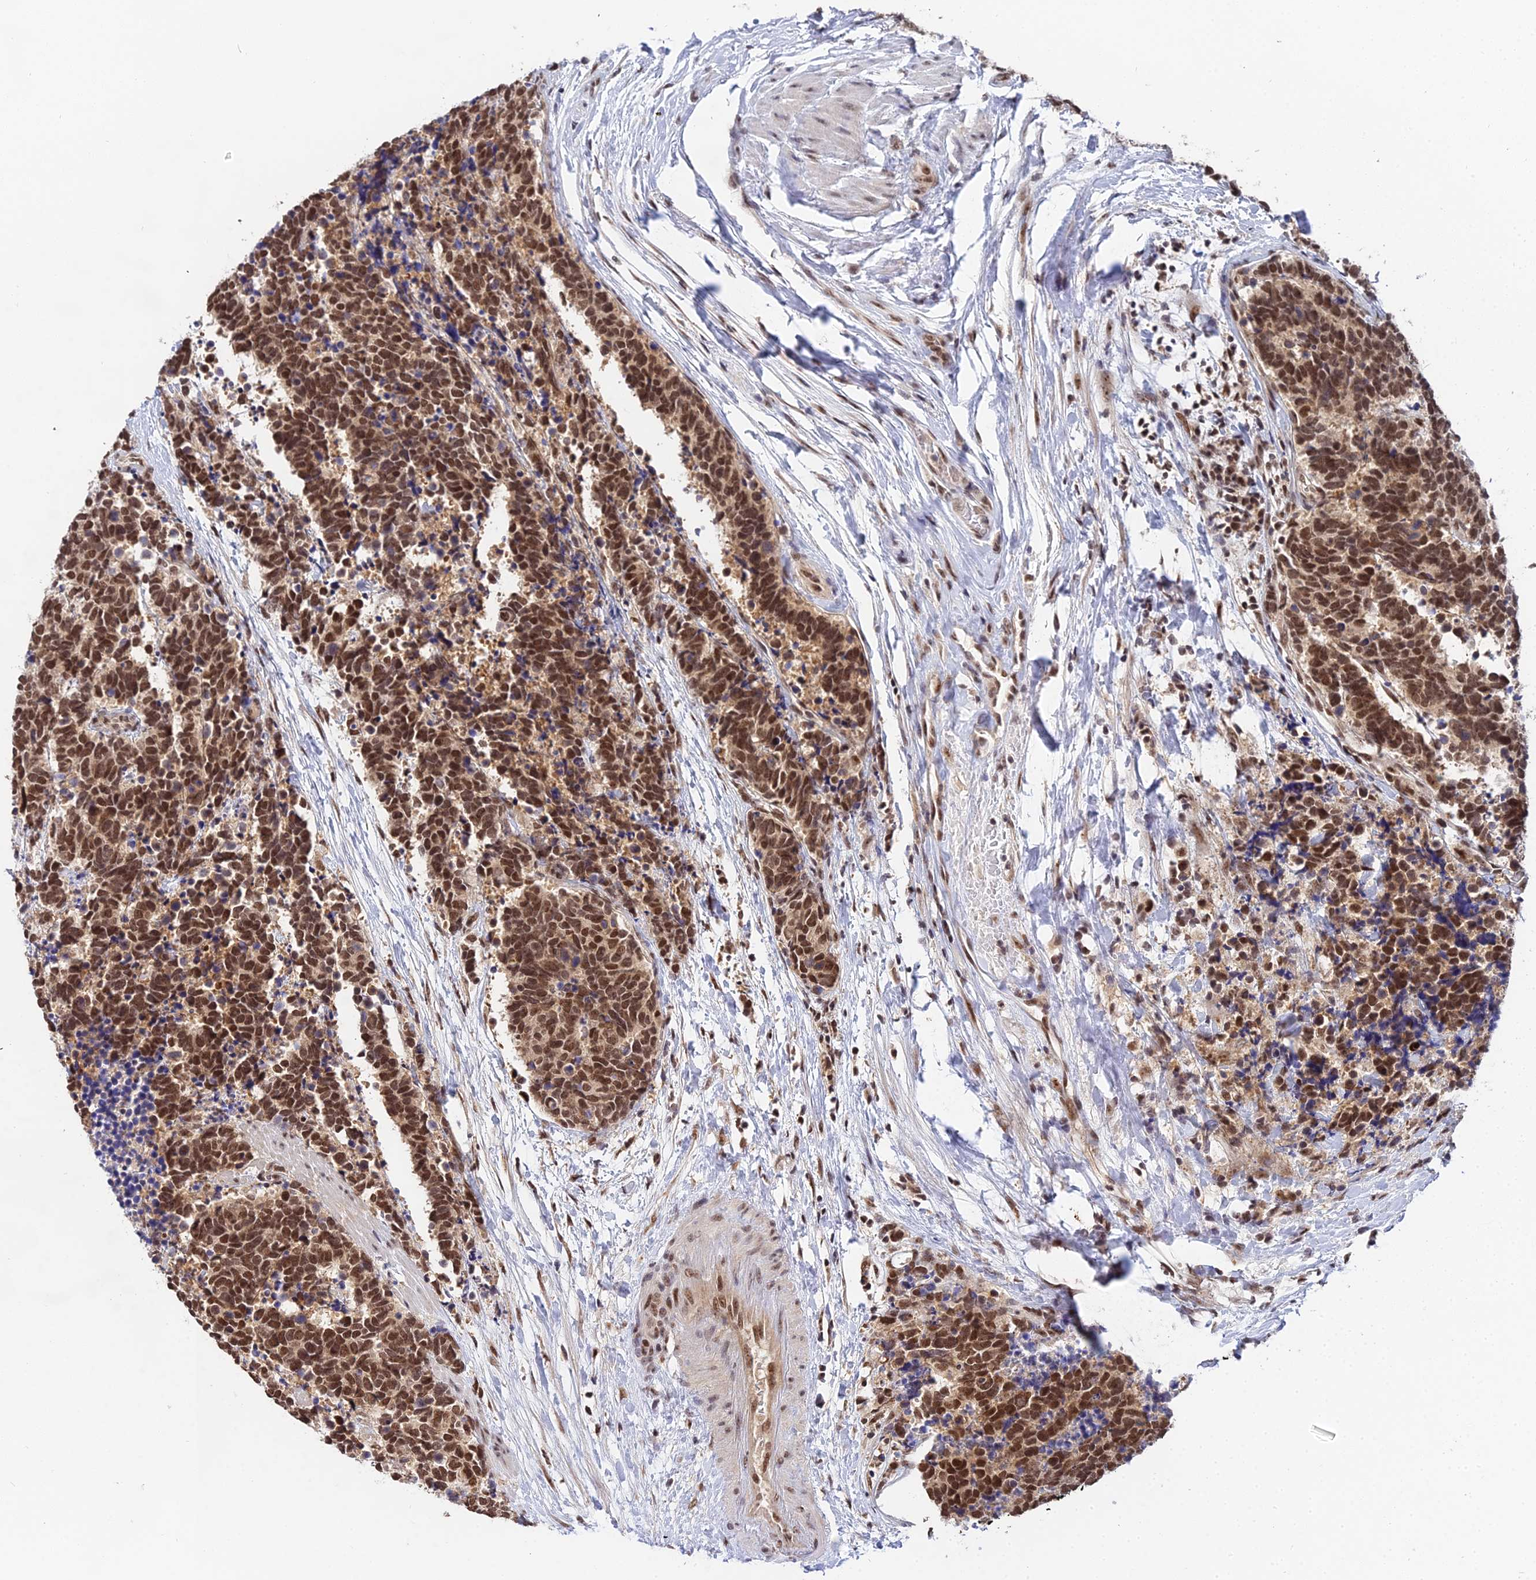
{"staining": {"intensity": "strong", "quantity": ">75%", "location": "nuclear"}, "tissue": "carcinoid", "cell_type": "Tumor cells", "image_type": "cancer", "snomed": [{"axis": "morphology", "description": "Carcinoma, NOS"}, {"axis": "morphology", "description": "Carcinoid, malignant, NOS"}, {"axis": "topography", "description": "Prostate"}], "caption": "Carcinoid (malignant) tissue displays strong nuclear positivity in approximately >75% of tumor cells", "gene": "EXOSC3", "patient": {"sex": "male", "age": 57}}